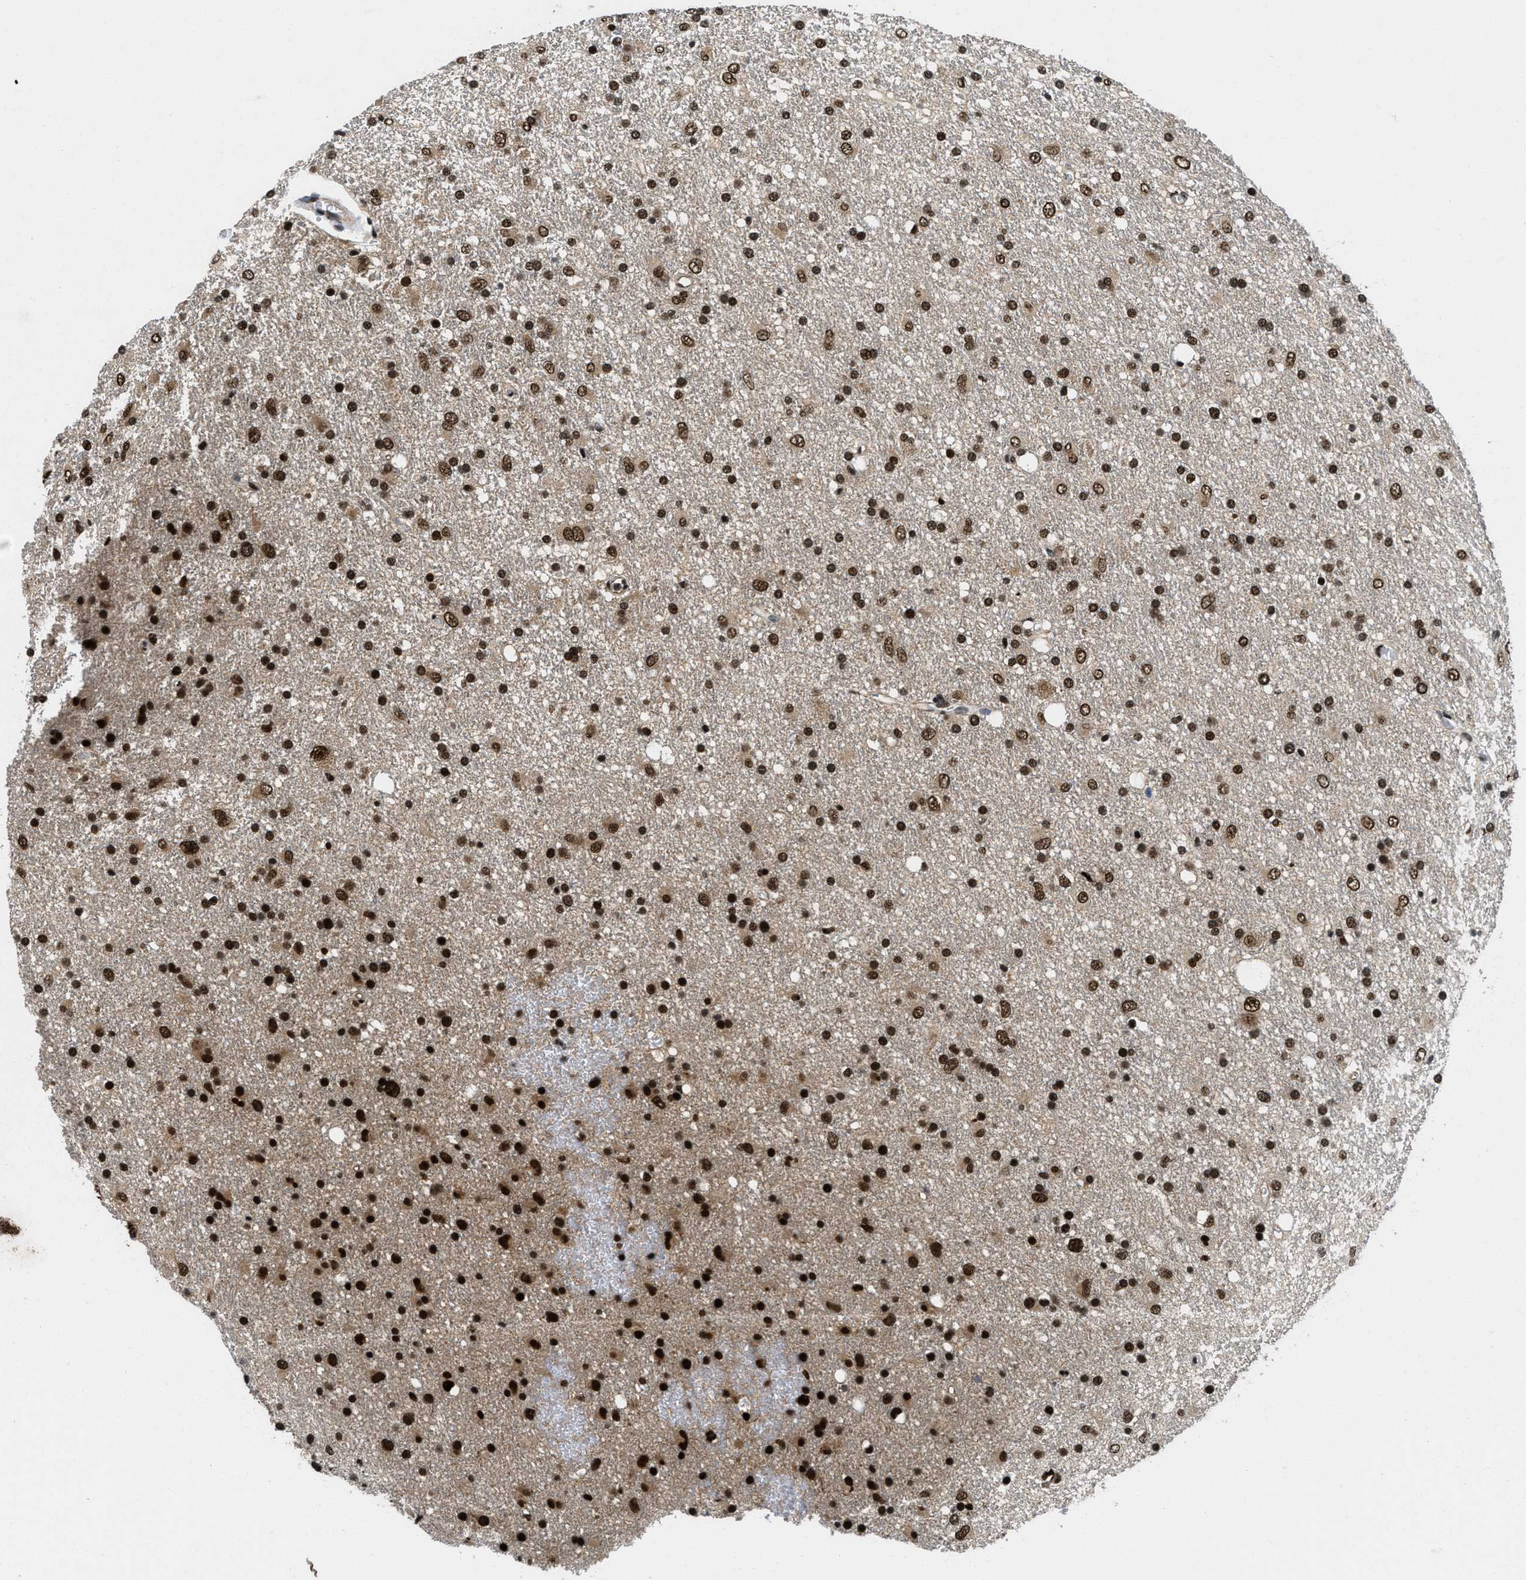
{"staining": {"intensity": "strong", "quantity": ">75%", "location": "nuclear"}, "tissue": "glioma", "cell_type": "Tumor cells", "image_type": "cancer", "snomed": [{"axis": "morphology", "description": "Glioma, malignant, Low grade"}, {"axis": "topography", "description": "Brain"}], "caption": "Immunohistochemistry (DAB (3,3'-diaminobenzidine)) staining of malignant glioma (low-grade) reveals strong nuclear protein expression in about >75% of tumor cells.", "gene": "SAFB", "patient": {"sex": "male", "age": 77}}